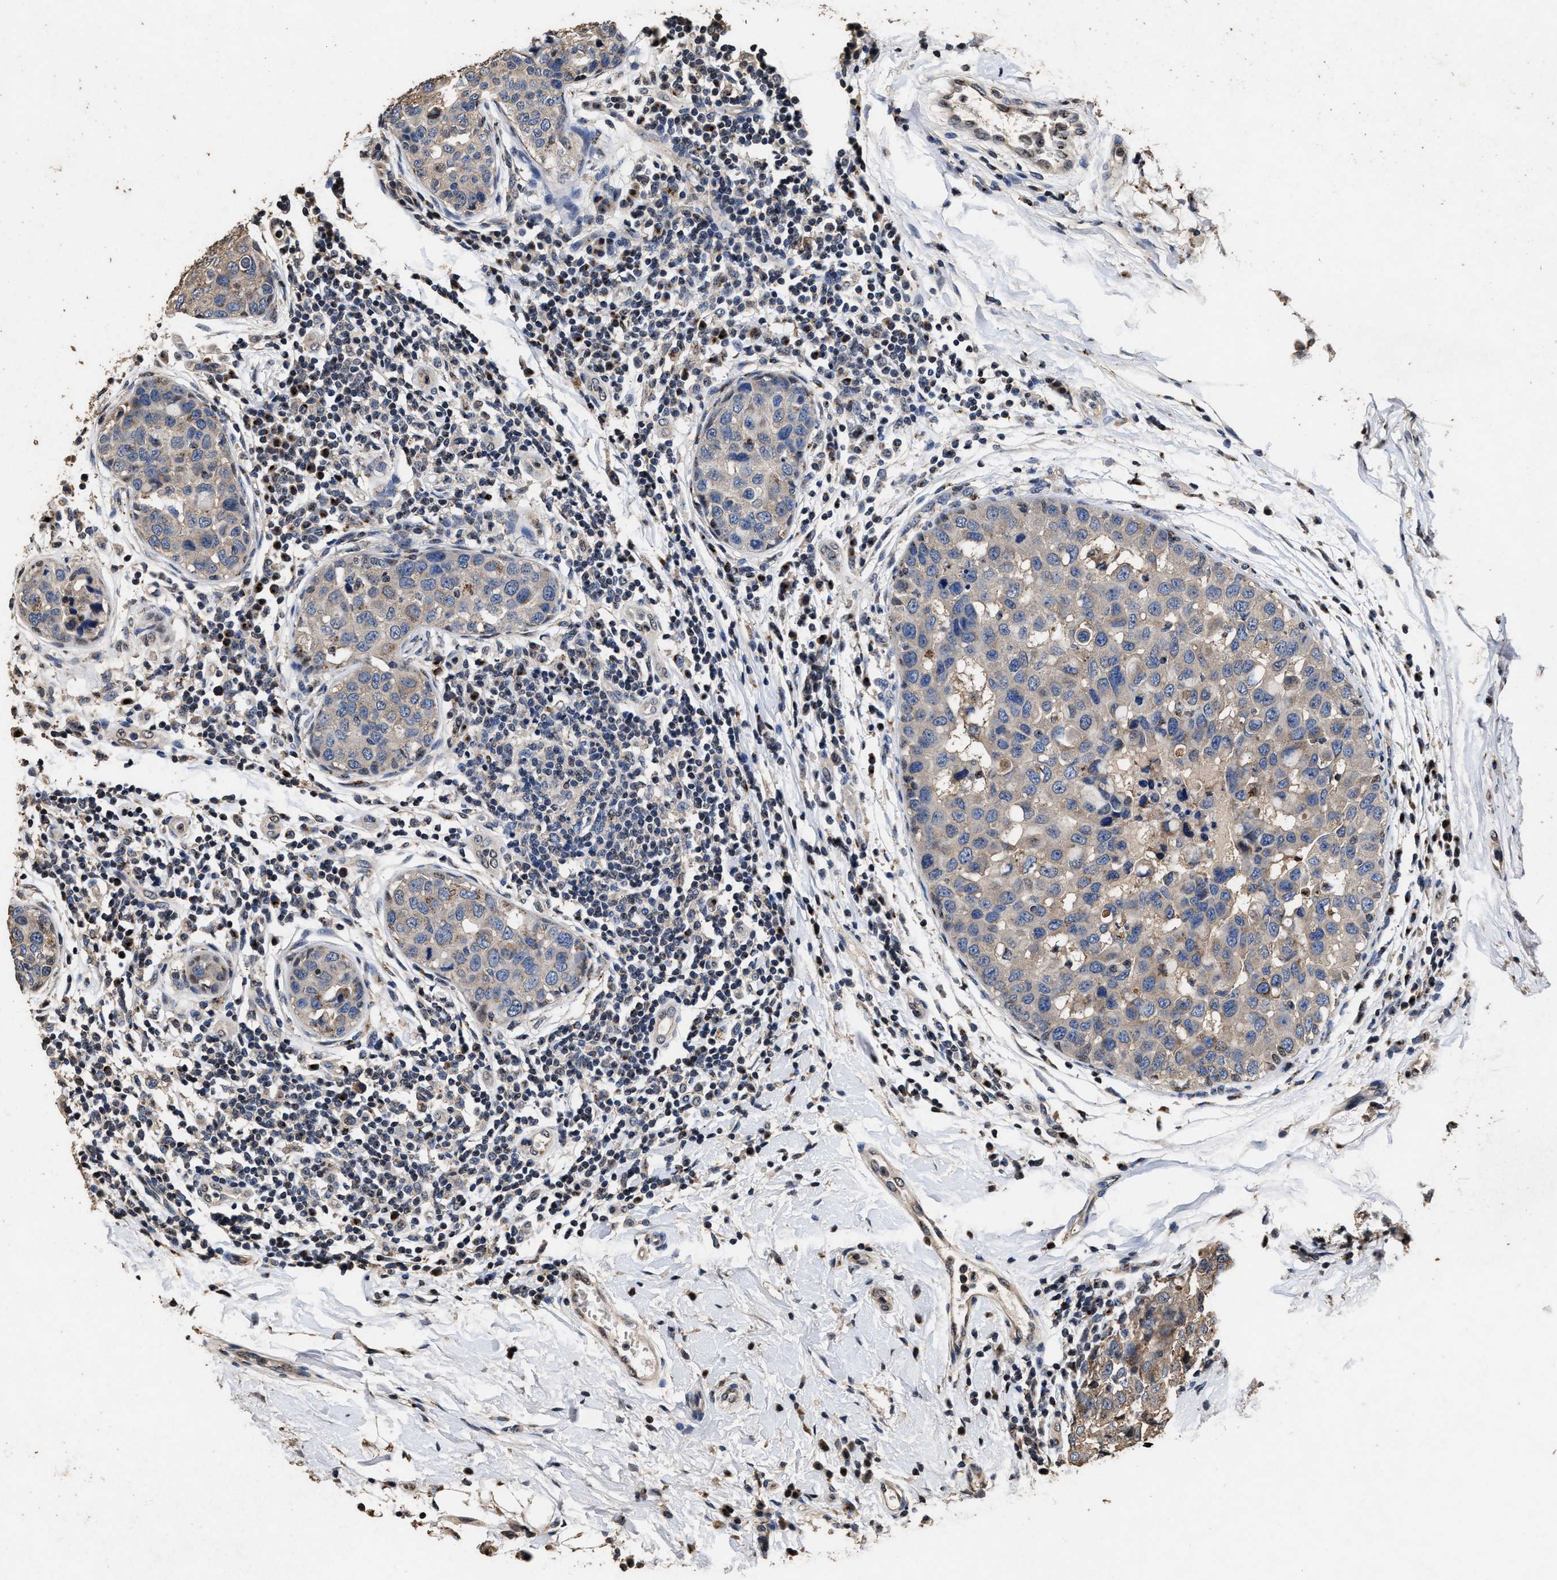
{"staining": {"intensity": "weak", "quantity": "25%-75%", "location": "cytoplasmic/membranous"}, "tissue": "breast cancer", "cell_type": "Tumor cells", "image_type": "cancer", "snomed": [{"axis": "morphology", "description": "Duct carcinoma"}, {"axis": "topography", "description": "Breast"}], "caption": "Immunohistochemistry (IHC) (DAB (3,3'-diaminobenzidine)) staining of human breast cancer (infiltrating ductal carcinoma) demonstrates weak cytoplasmic/membranous protein positivity in about 25%-75% of tumor cells.", "gene": "TPST2", "patient": {"sex": "female", "age": 27}}